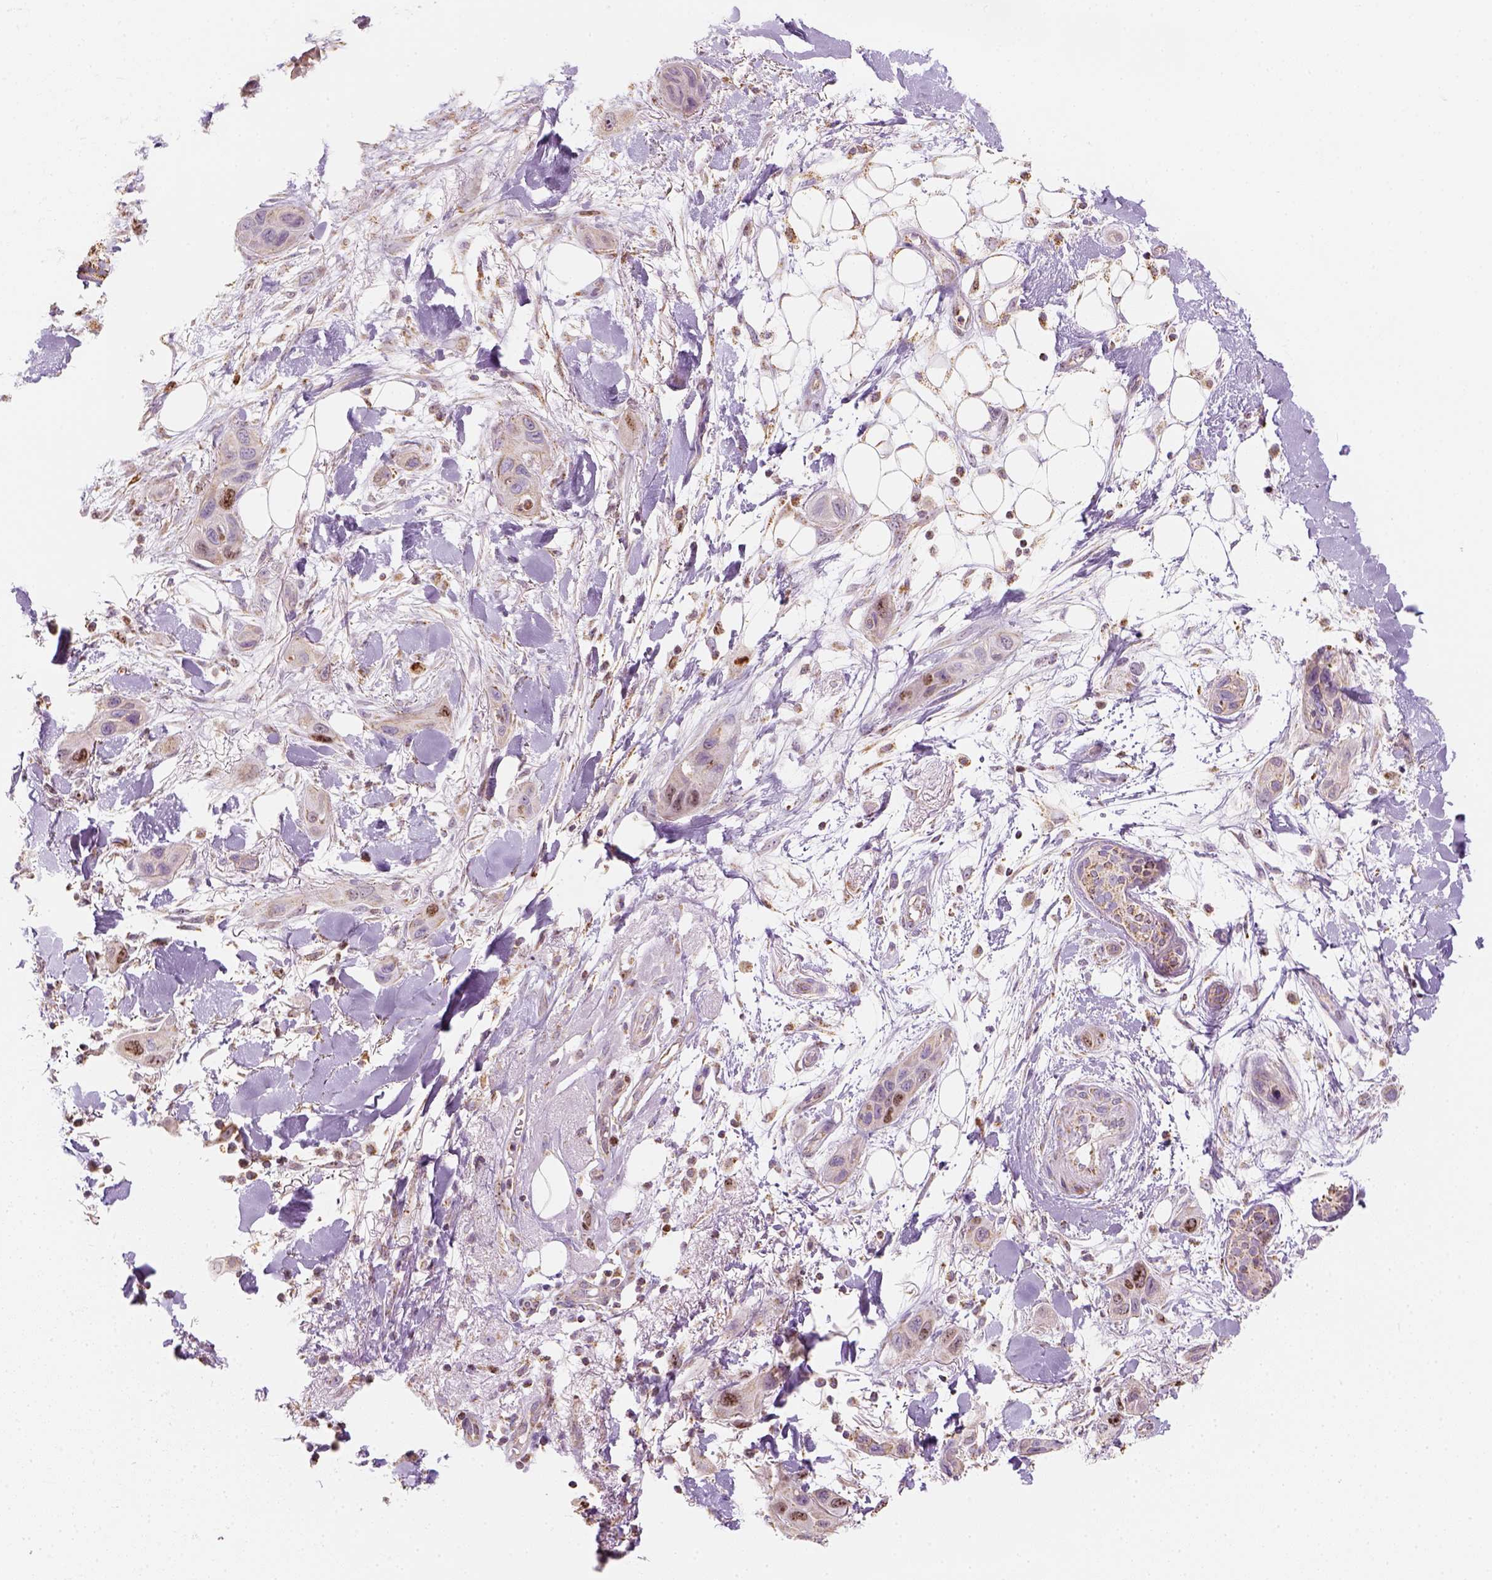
{"staining": {"intensity": "weak", "quantity": ">75%", "location": "cytoplasmic/membranous"}, "tissue": "skin cancer", "cell_type": "Tumor cells", "image_type": "cancer", "snomed": [{"axis": "morphology", "description": "Squamous cell carcinoma, NOS"}, {"axis": "topography", "description": "Skin"}], "caption": "Human skin squamous cell carcinoma stained with a protein marker shows weak staining in tumor cells.", "gene": "LCA5", "patient": {"sex": "male", "age": 79}}